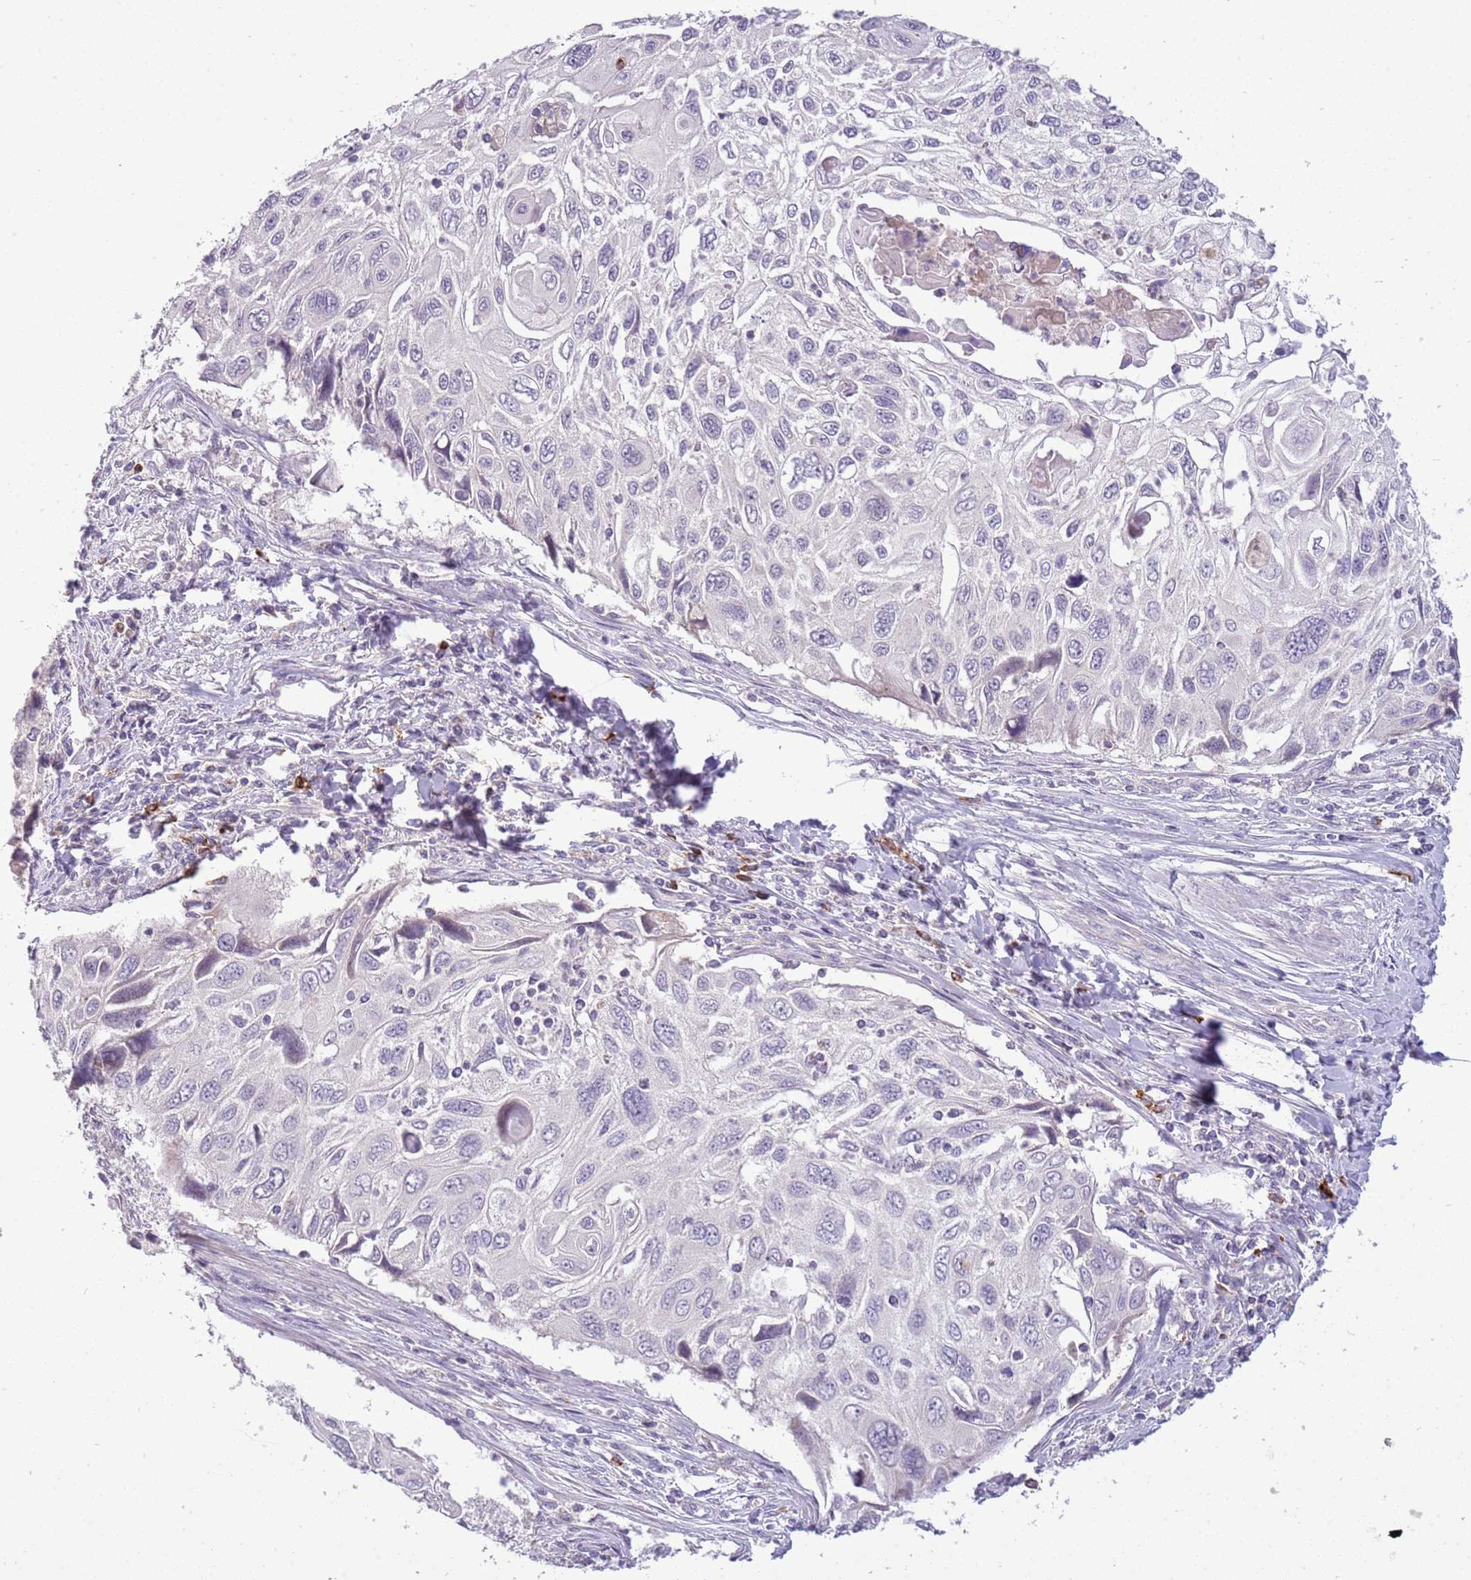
{"staining": {"intensity": "negative", "quantity": "none", "location": "none"}, "tissue": "cervical cancer", "cell_type": "Tumor cells", "image_type": "cancer", "snomed": [{"axis": "morphology", "description": "Squamous cell carcinoma, NOS"}, {"axis": "topography", "description": "Cervix"}], "caption": "IHC micrograph of neoplastic tissue: cervical cancer stained with DAB (3,3'-diaminobenzidine) reveals no significant protein positivity in tumor cells. The staining is performed using DAB brown chromogen with nuclei counter-stained in using hematoxylin.", "gene": "SCAMP5", "patient": {"sex": "female", "age": 70}}